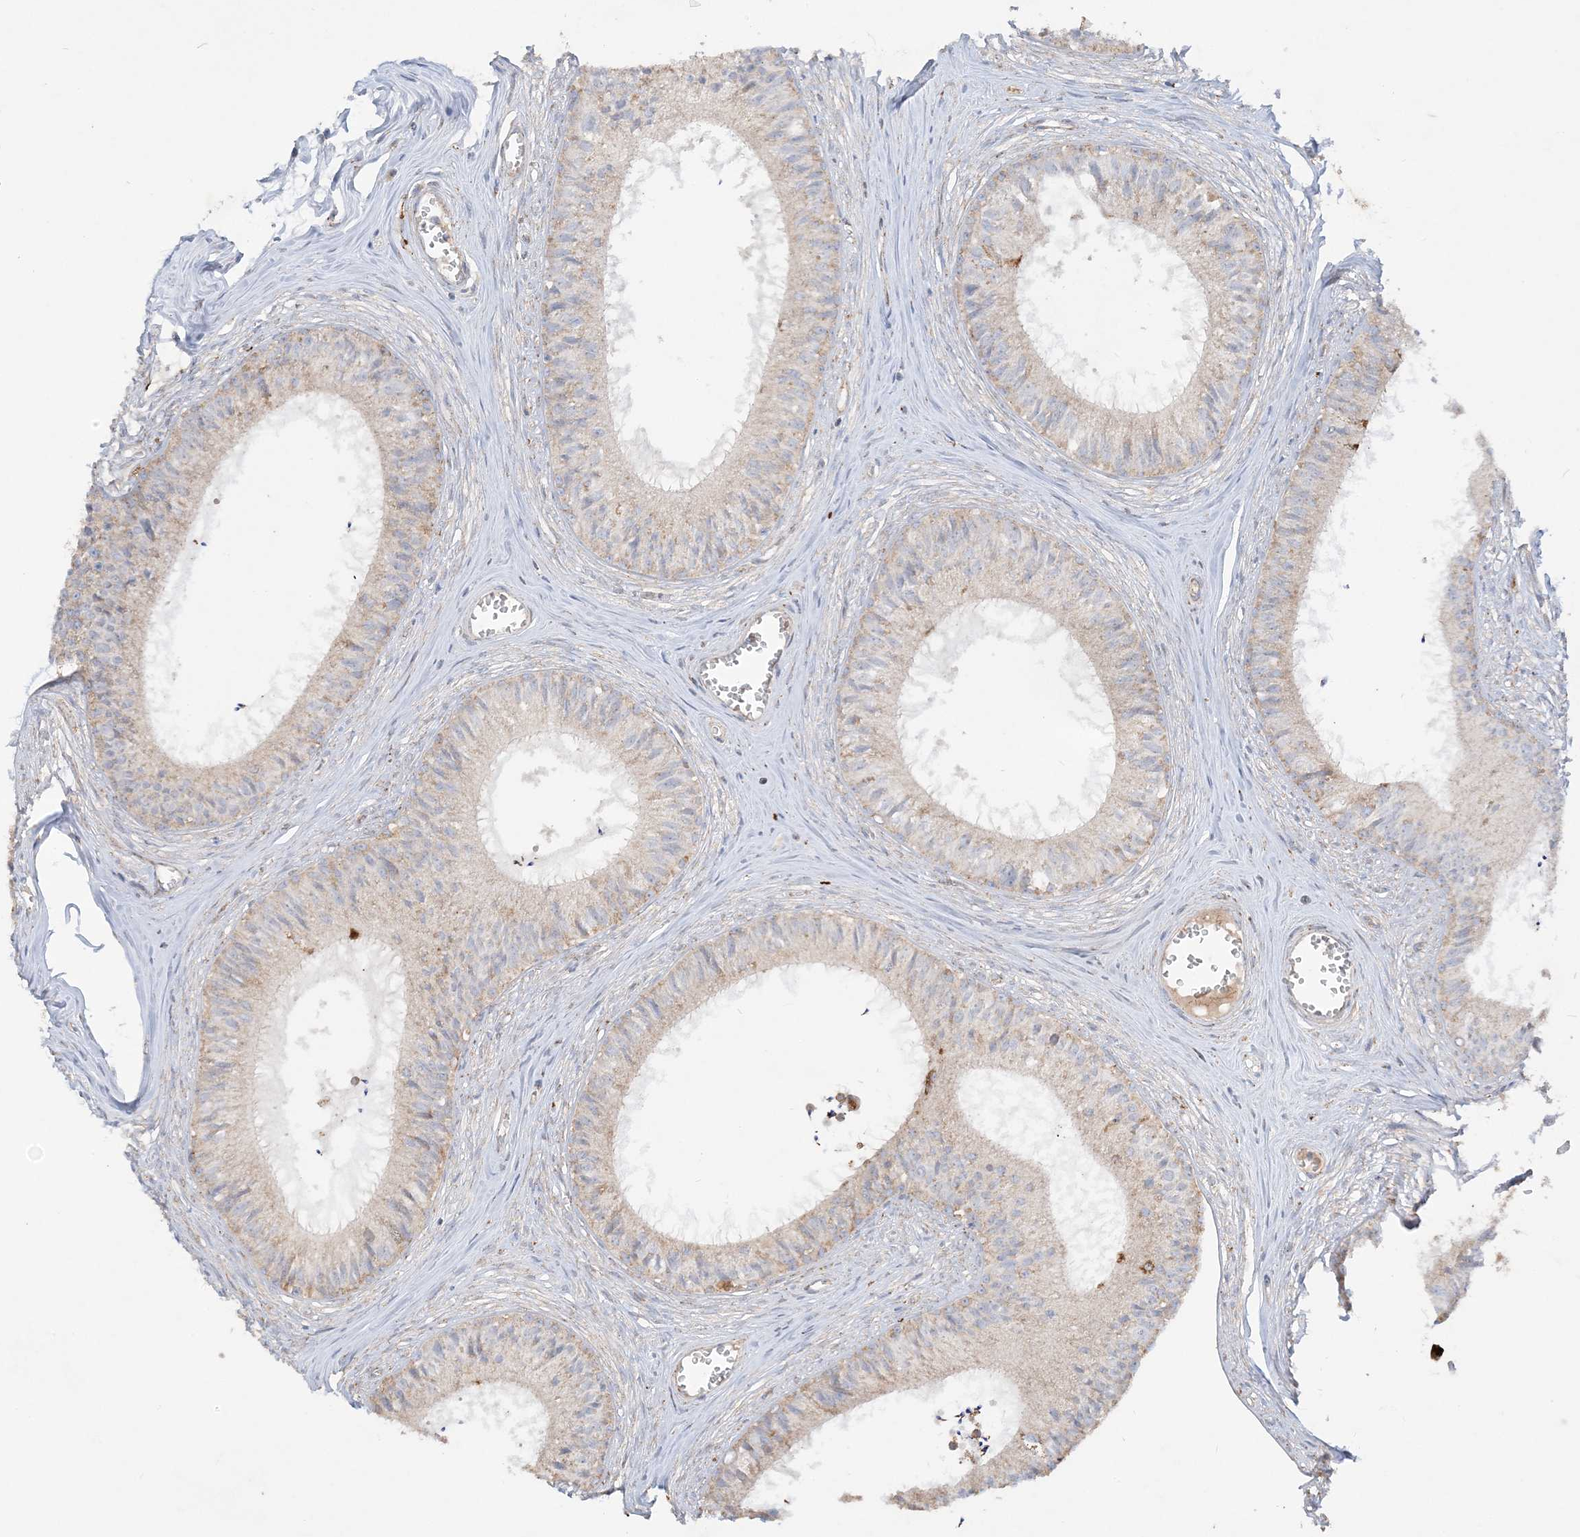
{"staining": {"intensity": "moderate", "quantity": "25%-75%", "location": "cytoplasmic/membranous"}, "tissue": "epididymis", "cell_type": "Glandular cells", "image_type": "normal", "snomed": [{"axis": "morphology", "description": "Normal tissue, NOS"}, {"axis": "topography", "description": "Epididymis"}], "caption": "Immunohistochemical staining of normal human epididymis shows 25%-75% levels of moderate cytoplasmic/membranous protein positivity in approximately 25%-75% of glandular cells.", "gene": "NDUFAF3", "patient": {"sex": "male", "age": 36}}